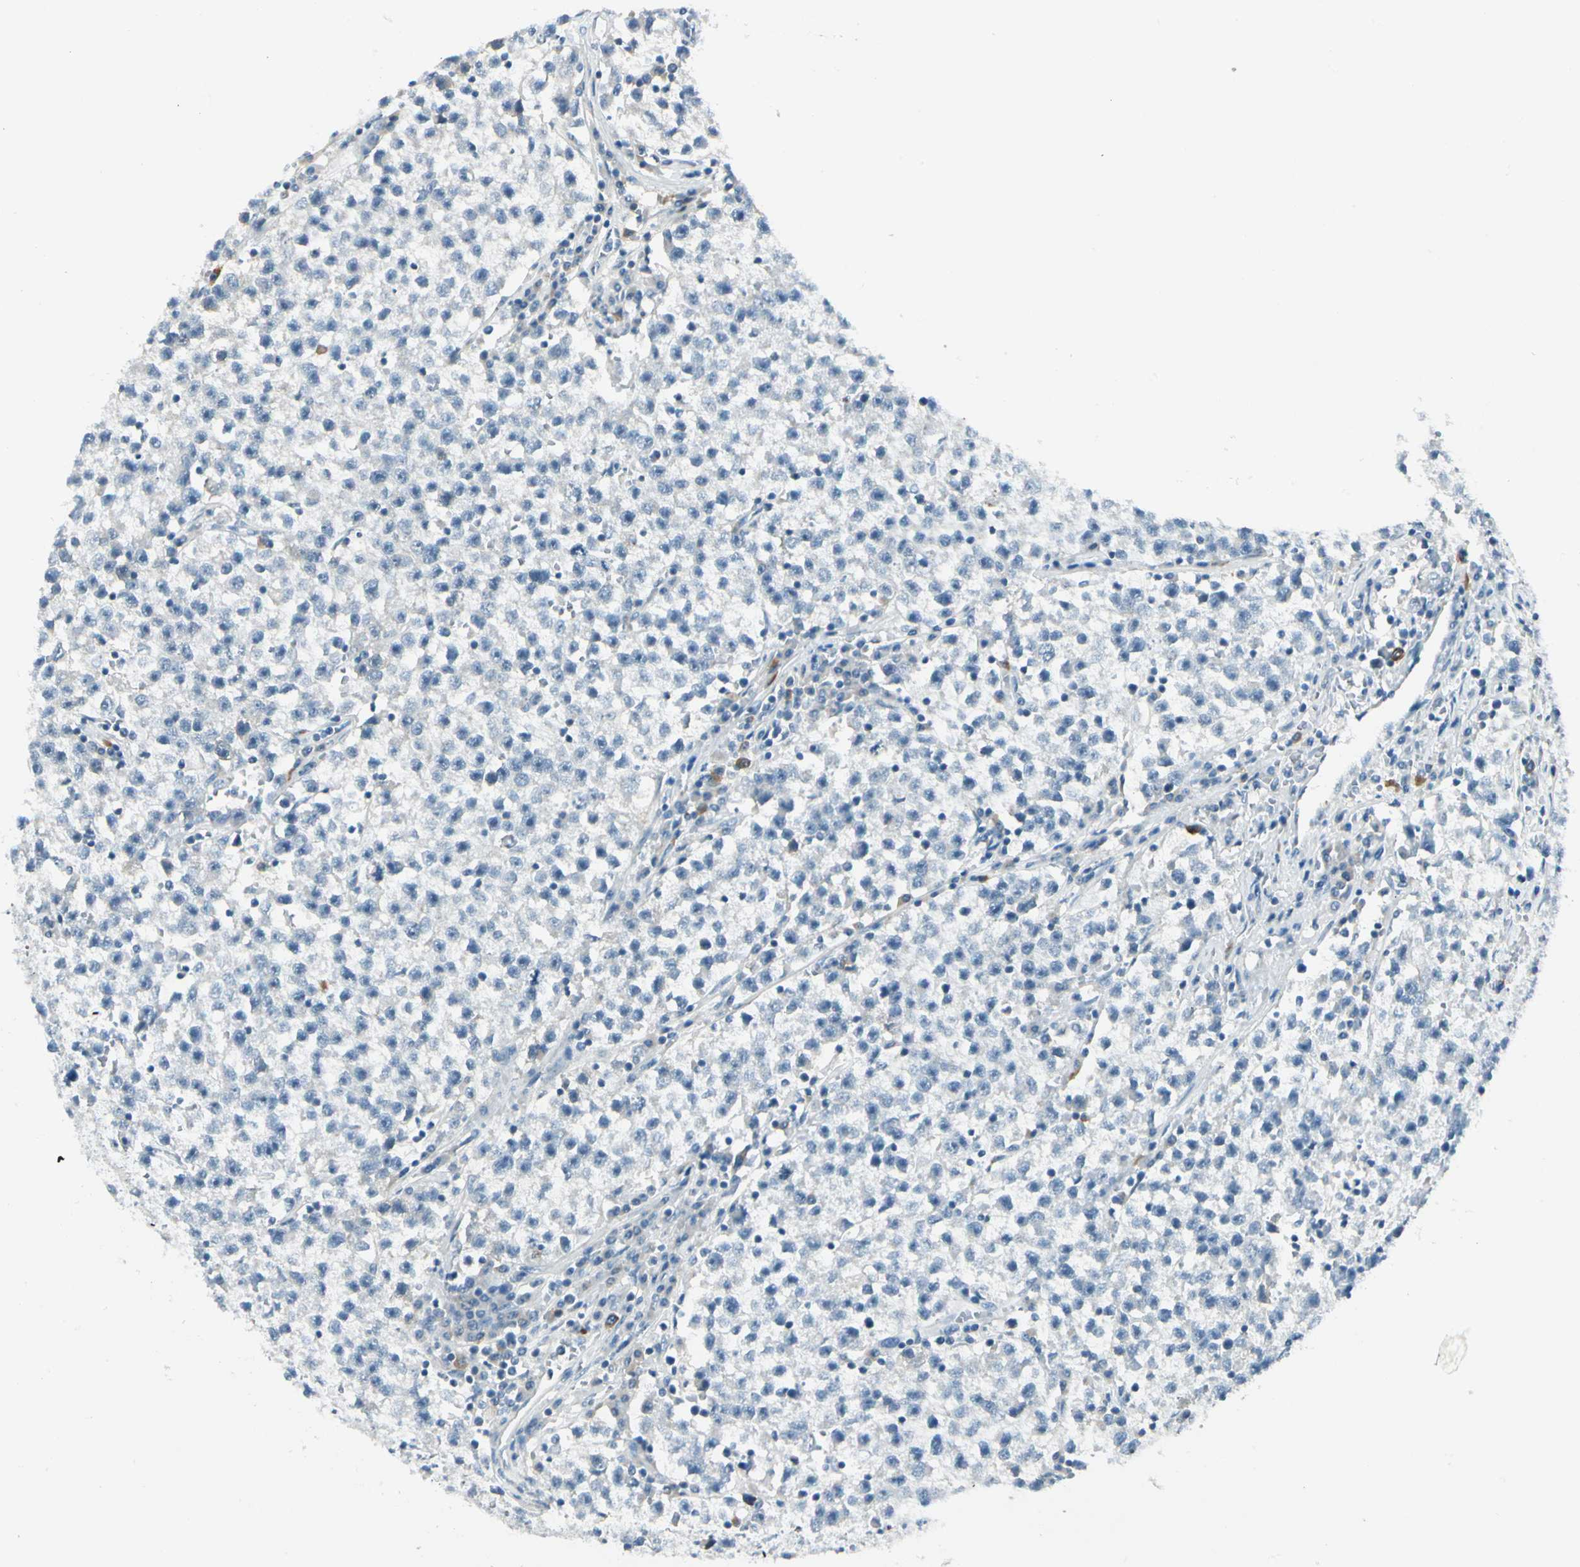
{"staining": {"intensity": "negative", "quantity": "none", "location": "none"}, "tissue": "testis cancer", "cell_type": "Tumor cells", "image_type": "cancer", "snomed": [{"axis": "morphology", "description": "Seminoma, NOS"}, {"axis": "topography", "description": "Testis"}], "caption": "Tumor cells show no significant staining in seminoma (testis). (DAB immunohistochemistry (IHC), high magnification).", "gene": "ZSCAN1", "patient": {"sex": "male", "age": 22}}